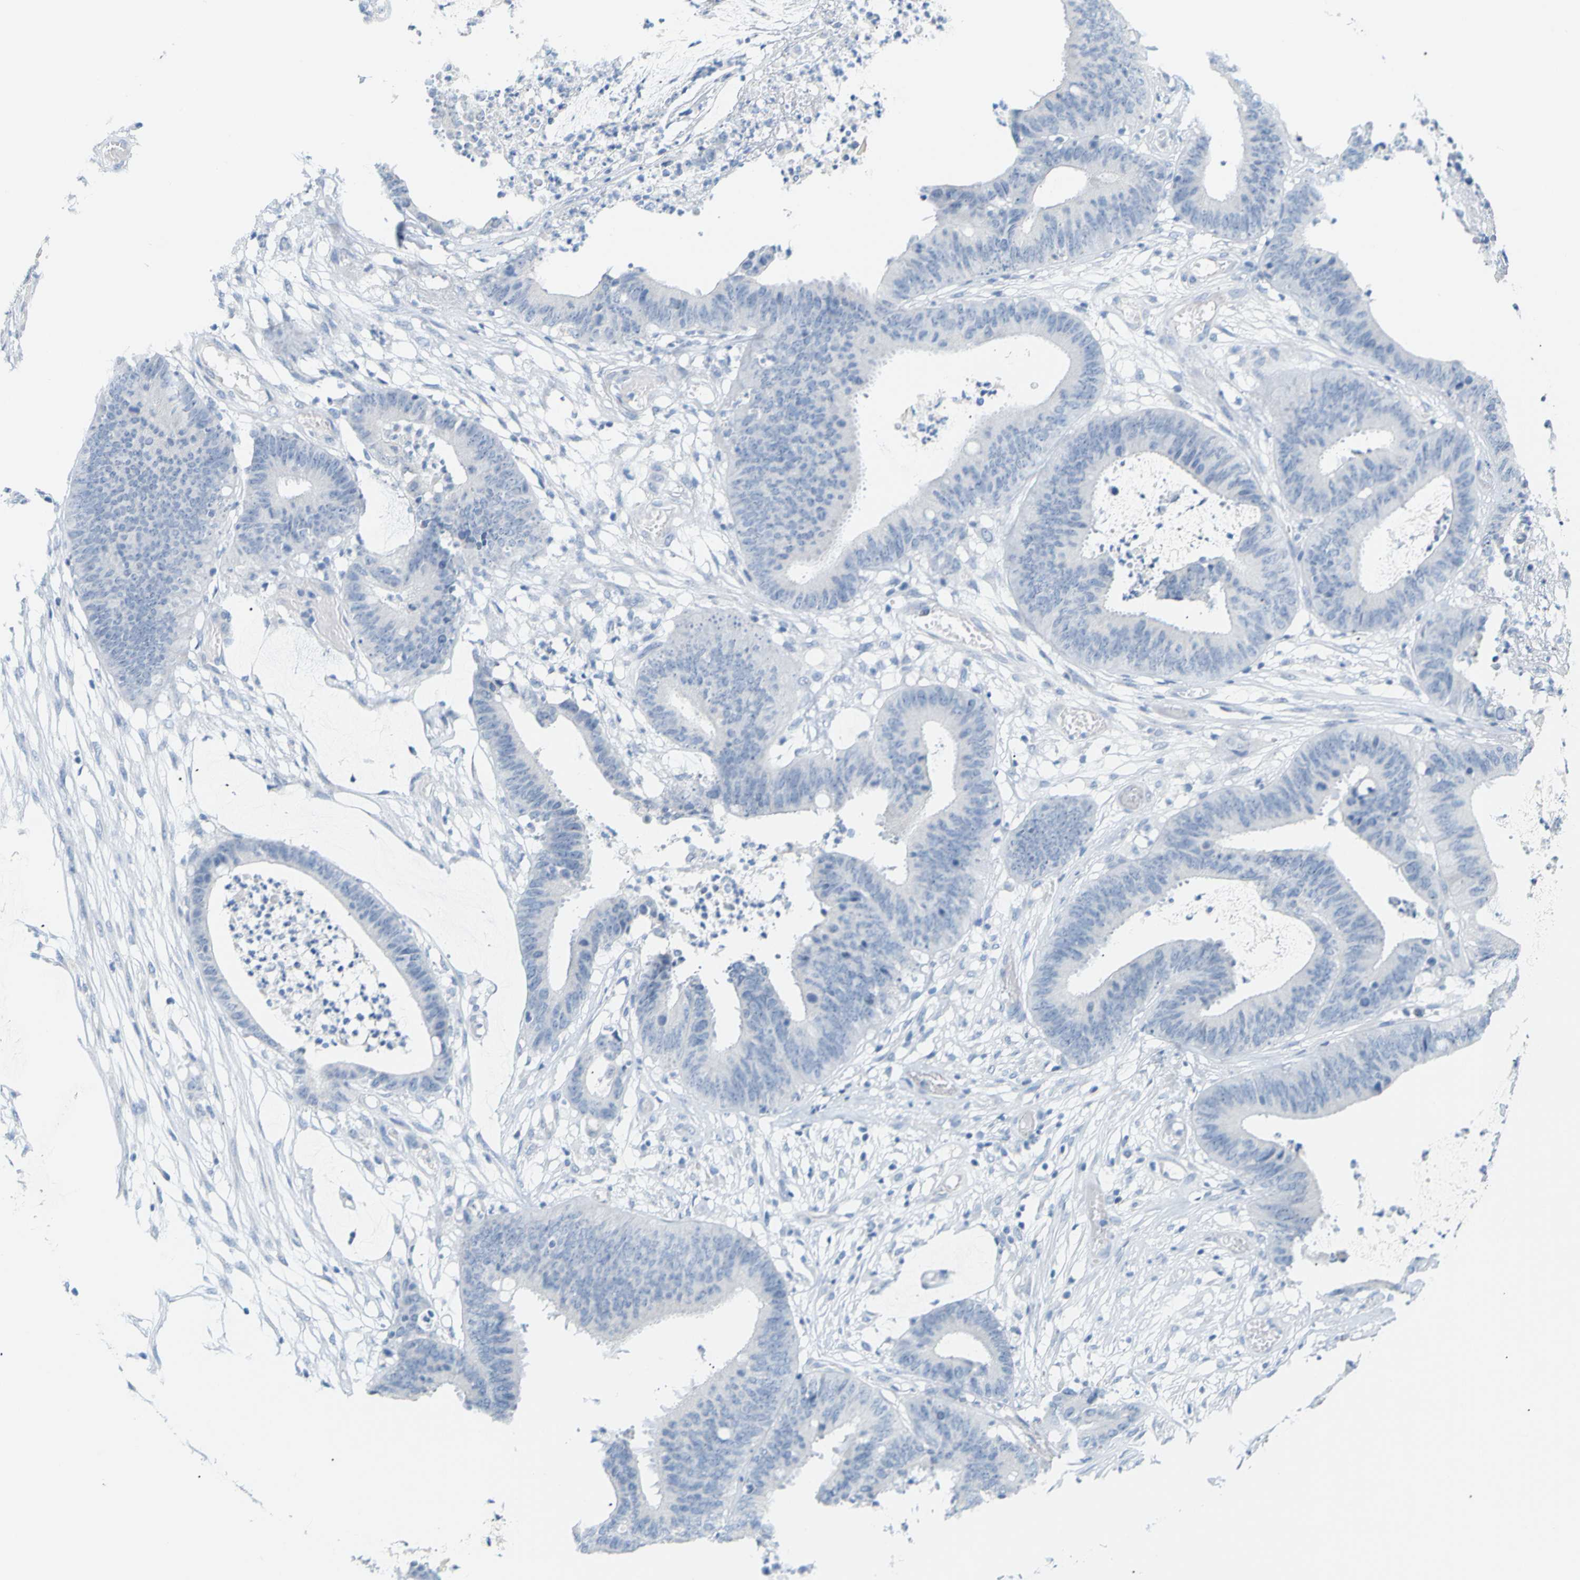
{"staining": {"intensity": "negative", "quantity": "none", "location": "none"}, "tissue": "colorectal cancer", "cell_type": "Tumor cells", "image_type": "cancer", "snomed": [{"axis": "morphology", "description": "Adenocarcinoma, NOS"}, {"axis": "topography", "description": "Rectum"}], "caption": "Tumor cells are negative for protein expression in human adenocarcinoma (colorectal).", "gene": "OPN1SW", "patient": {"sex": "female", "age": 66}}